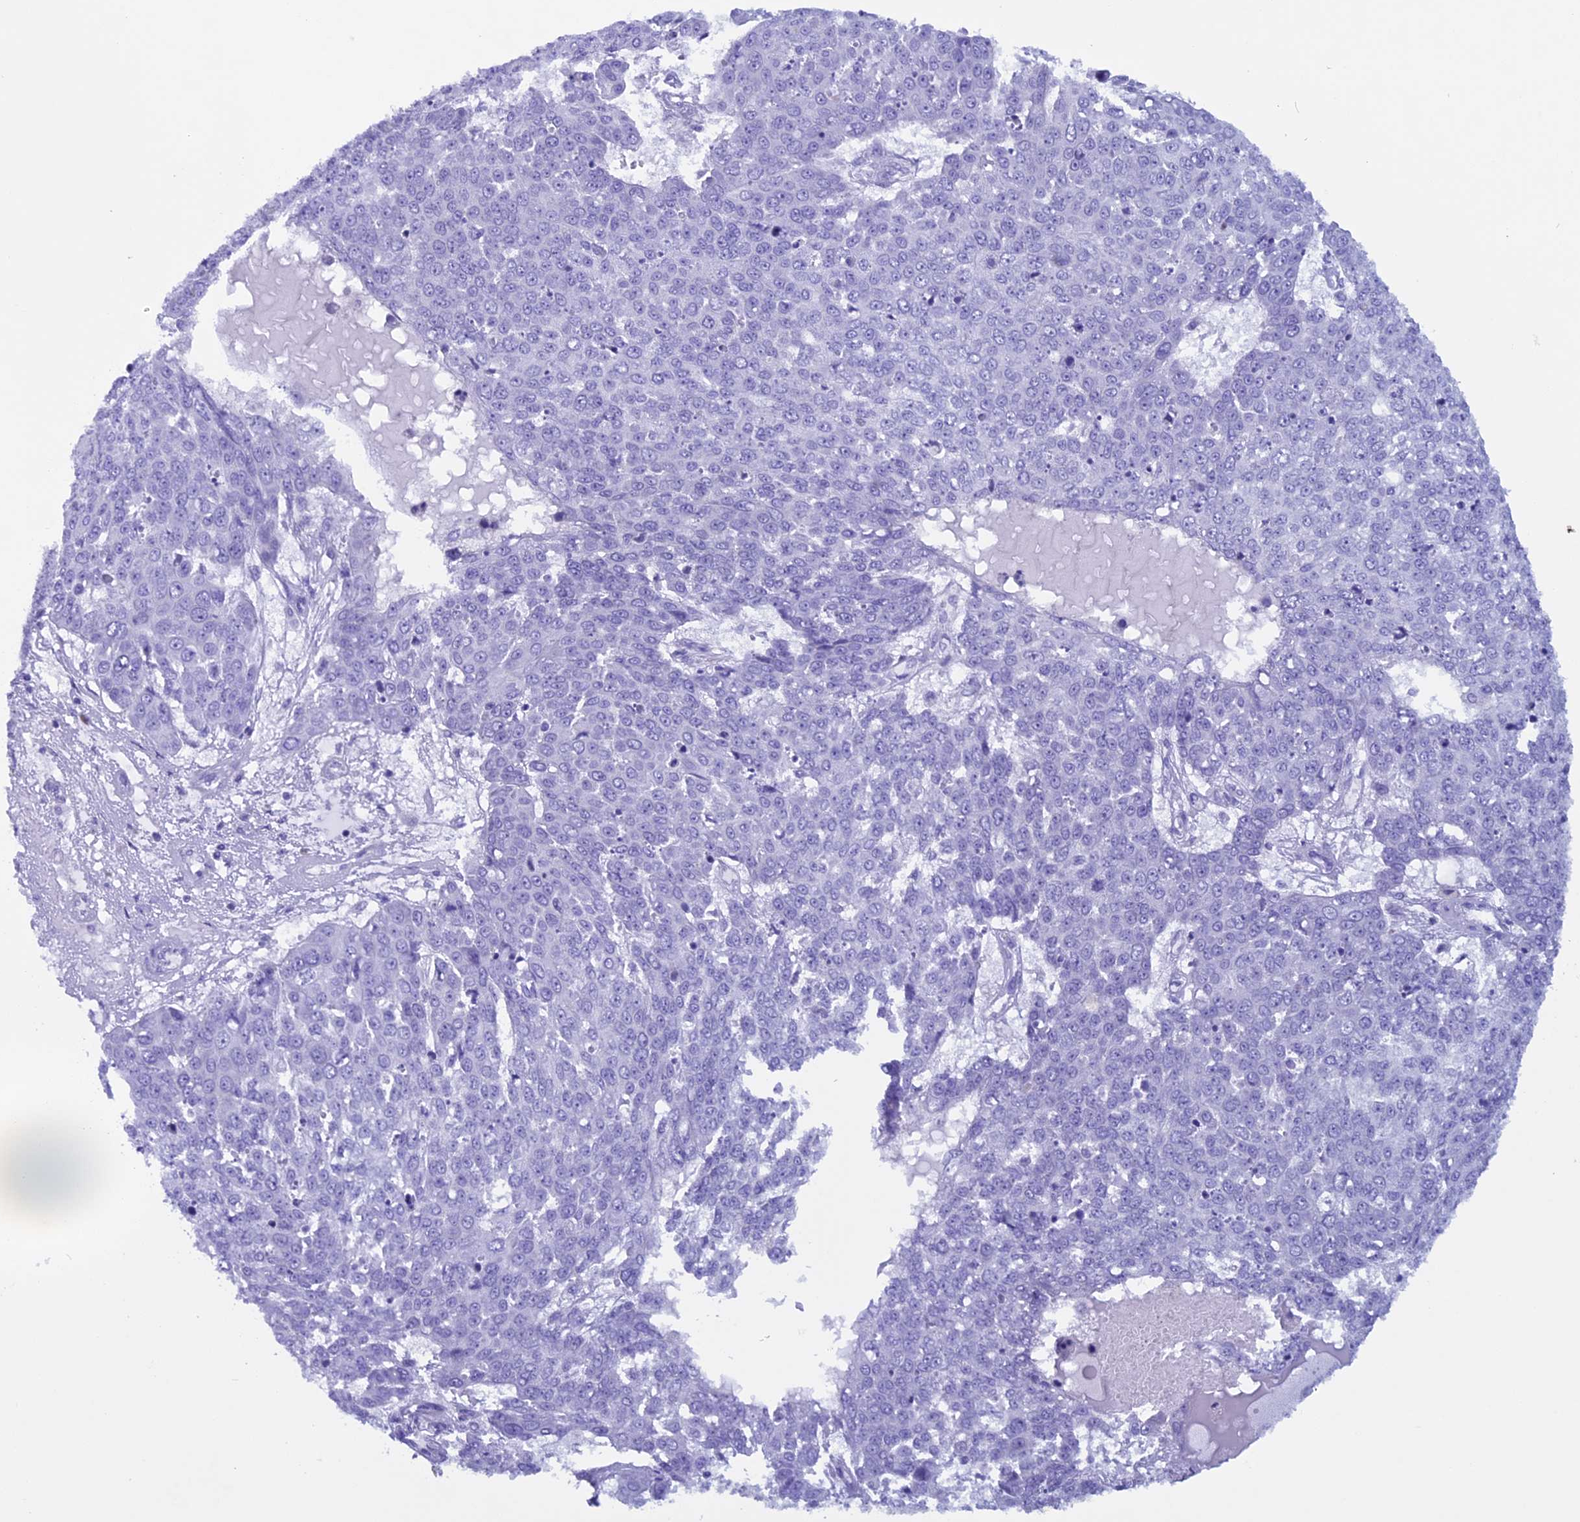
{"staining": {"intensity": "negative", "quantity": "none", "location": "none"}, "tissue": "skin cancer", "cell_type": "Tumor cells", "image_type": "cancer", "snomed": [{"axis": "morphology", "description": "Normal tissue, NOS"}, {"axis": "morphology", "description": "Squamous cell carcinoma, NOS"}, {"axis": "topography", "description": "Skin"}], "caption": "Skin cancer (squamous cell carcinoma) stained for a protein using immunohistochemistry (IHC) demonstrates no staining tumor cells.", "gene": "ZNF563", "patient": {"sex": "male", "age": 72}}